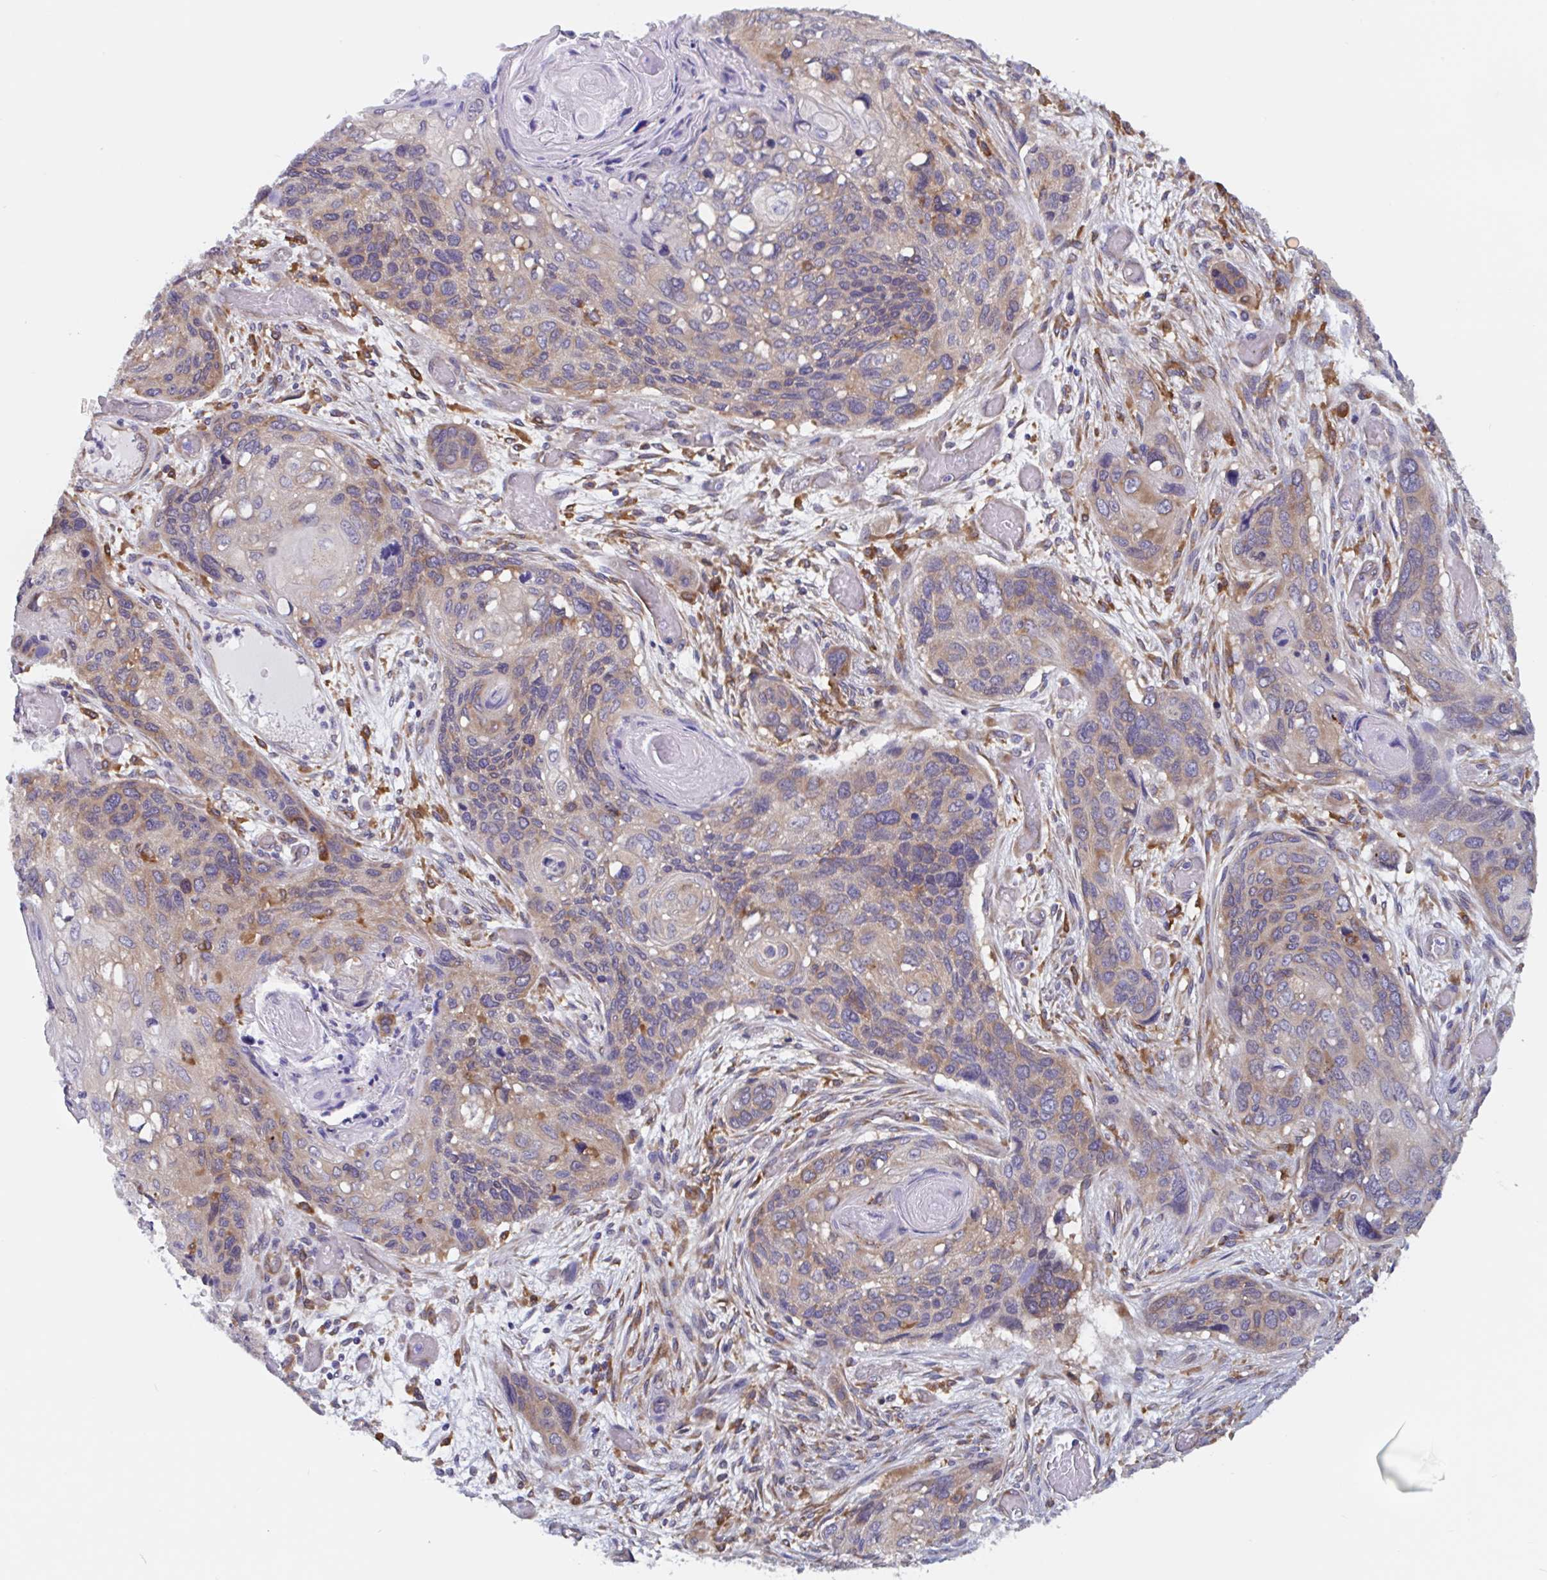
{"staining": {"intensity": "weak", "quantity": "25%-75%", "location": "cytoplasmic/membranous"}, "tissue": "lung cancer", "cell_type": "Tumor cells", "image_type": "cancer", "snomed": [{"axis": "morphology", "description": "Squamous cell carcinoma, NOS"}, {"axis": "morphology", "description": "Squamous cell carcinoma, metastatic, NOS"}, {"axis": "topography", "description": "Lymph node"}, {"axis": "topography", "description": "Lung"}], "caption": "Approximately 25%-75% of tumor cells in lung cancer (metastatic squamous cell carcinoma) exhibit weak cytoplasmic/membranous protein staining as visualized by brown immunohistochemical staining.", "gene": "SNX8", "patient": {"sex": "male", "age": 41}}